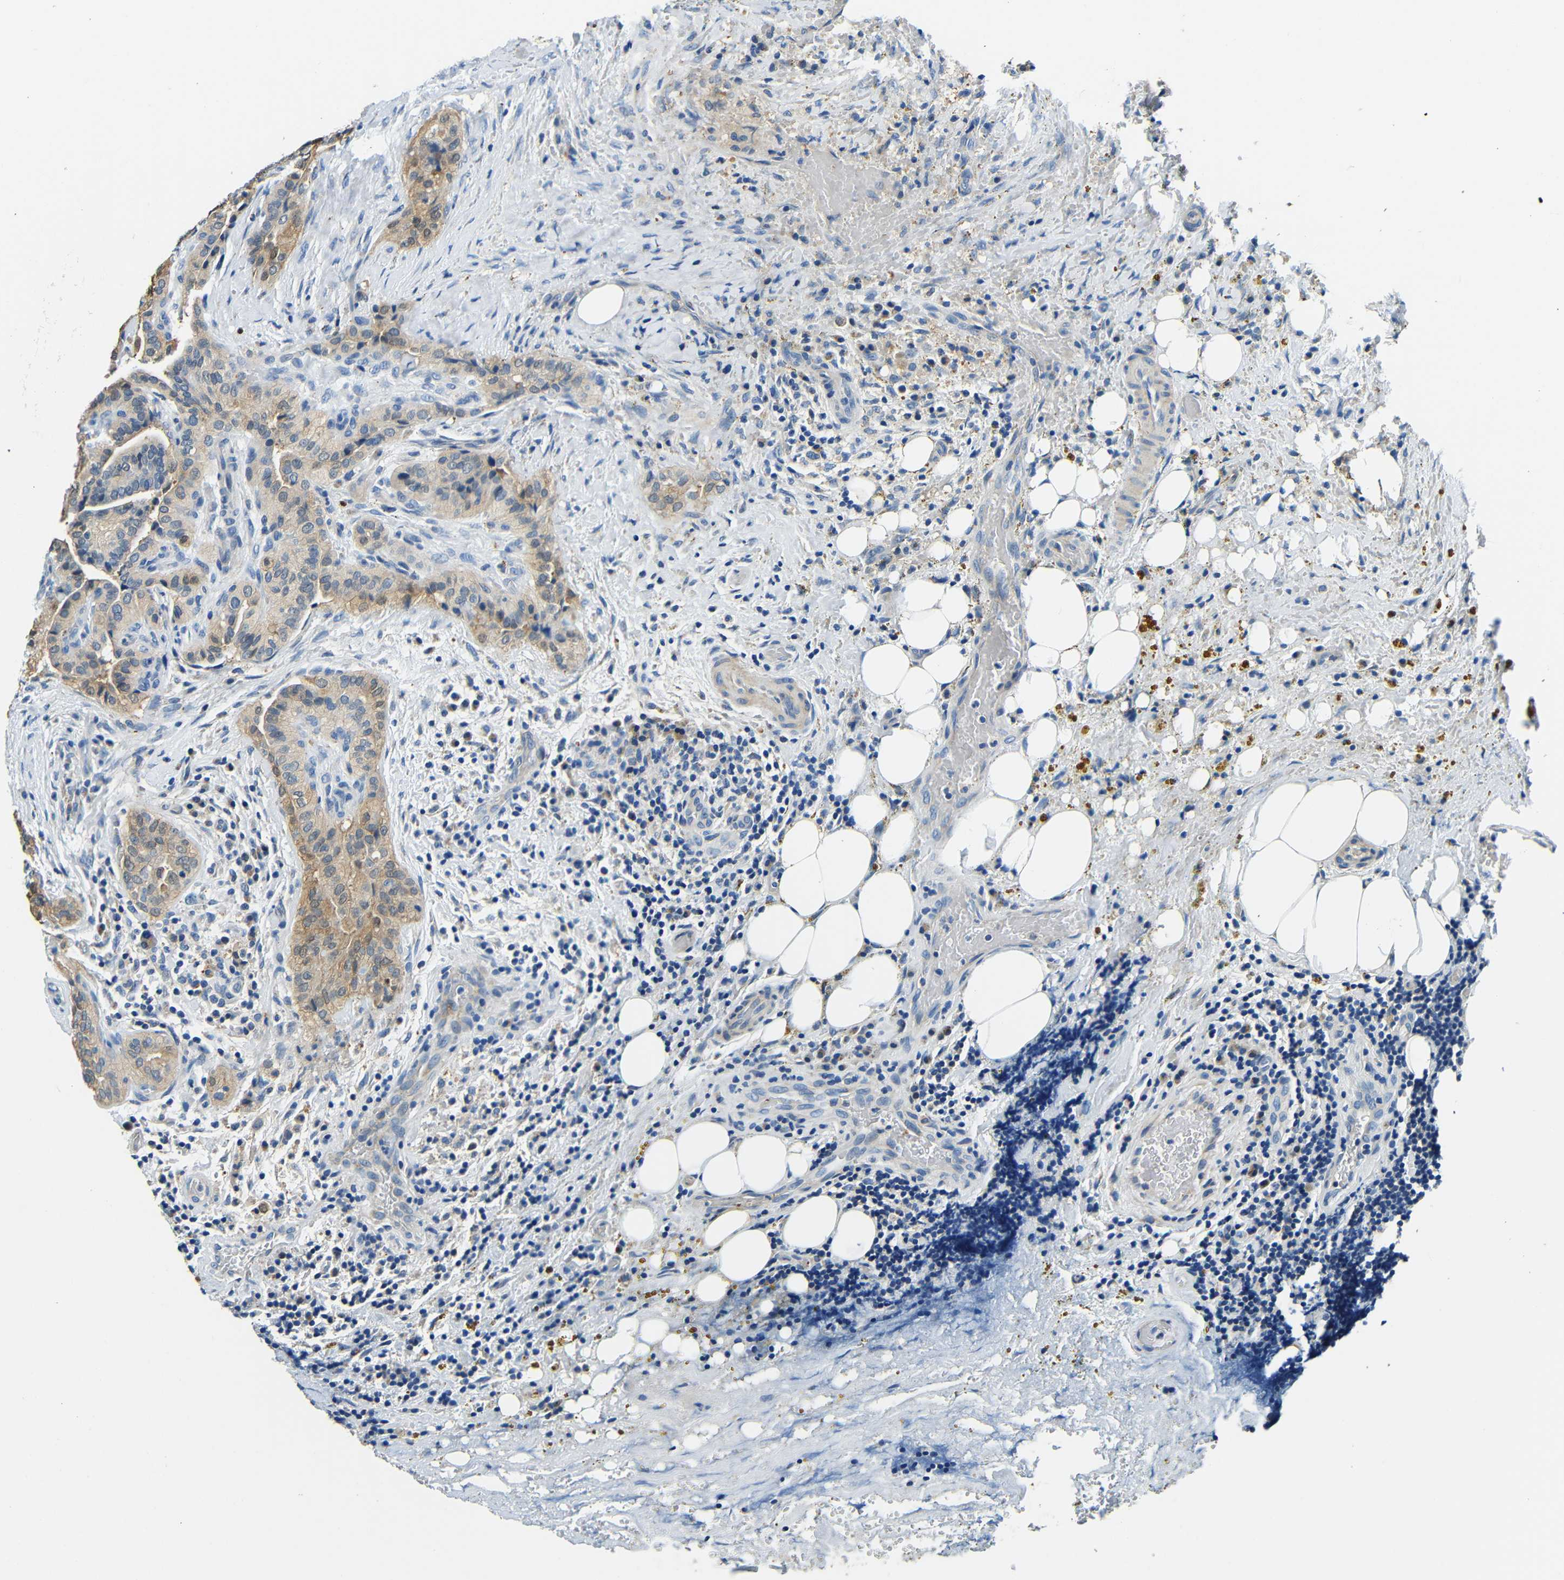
{"staining": {"intensity": "moderate", "quantity": "25%-75%", "location": "cytoplasmic/membranous"}, "tissue": "thyroid cancer", "cell_type": "Tumor cells", "image_type": "cancer", "snomed": [{"axis": "morphology", "description": "Papillary adenocarcinoma, NOS"}, {"axis": "topography", "description": "Thyroid gland"}], "caption": "A micrograph showing moderate cytoplasmic/membranous expression in approximately 25%-75% of tumor cells in thyroid cancer, as visualized by brown immunohistochemical staining.", "gene": "FMO5", "patient": {"sex": "male", "age": 77}}